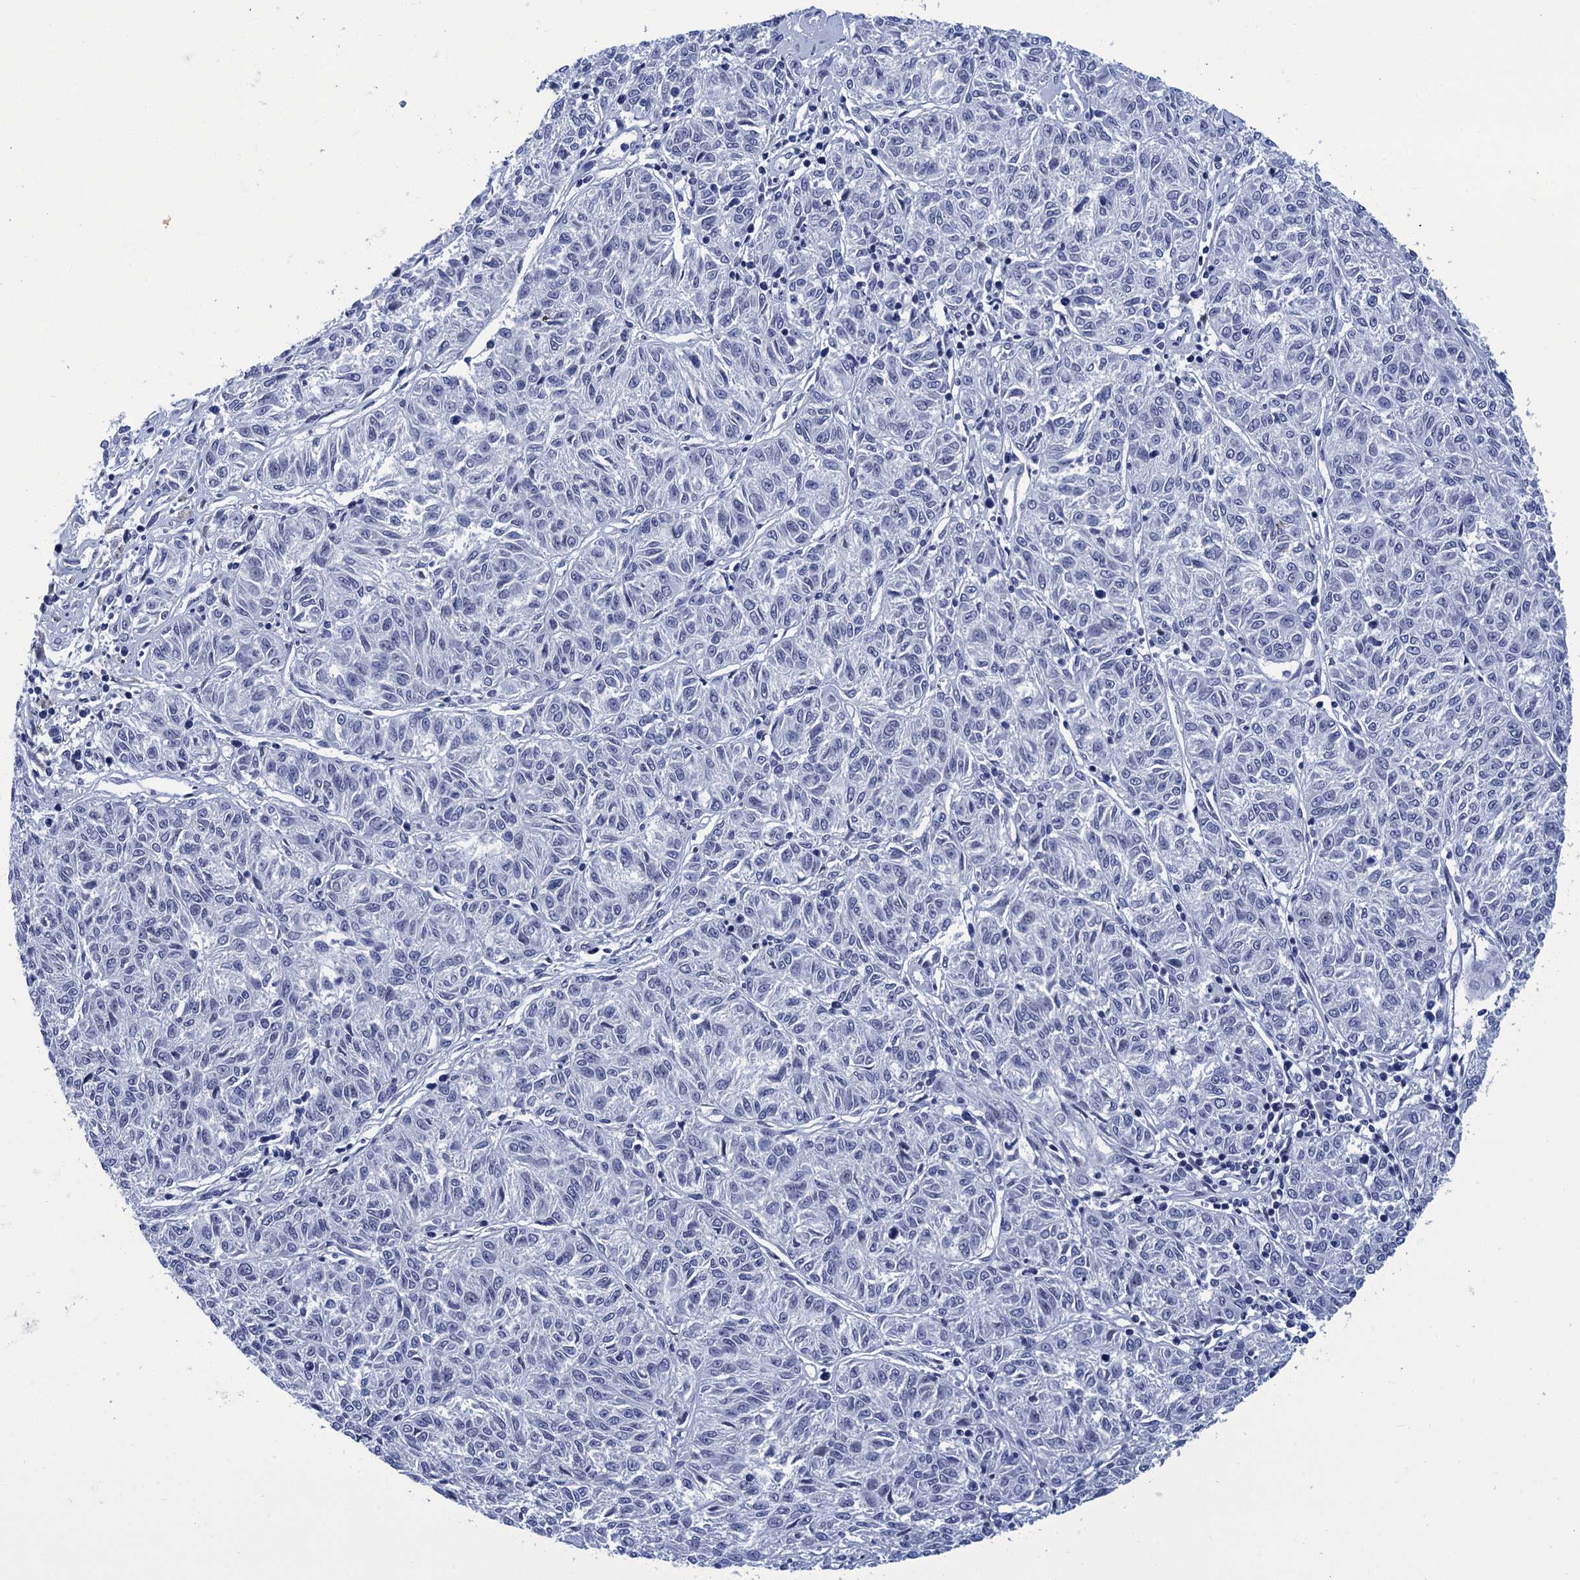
{"staining": {"intensity": "negative", "quantity": "none", "location": "none"}, "tissue": "melanoma", "cell_type": "Tumor cells", "image_type": "cancer", "snomed": [{"axis": "morphology", "description": "Malignant melanoma, NOS"}, {"axis": "topography", "description": "Skin"}], "caption": "Immunohistochemistry of malignant melanoma demonstrates no expression in tumor cells.", "gene": "METTL25", "patient": {"sex": "female", "age": 72}}